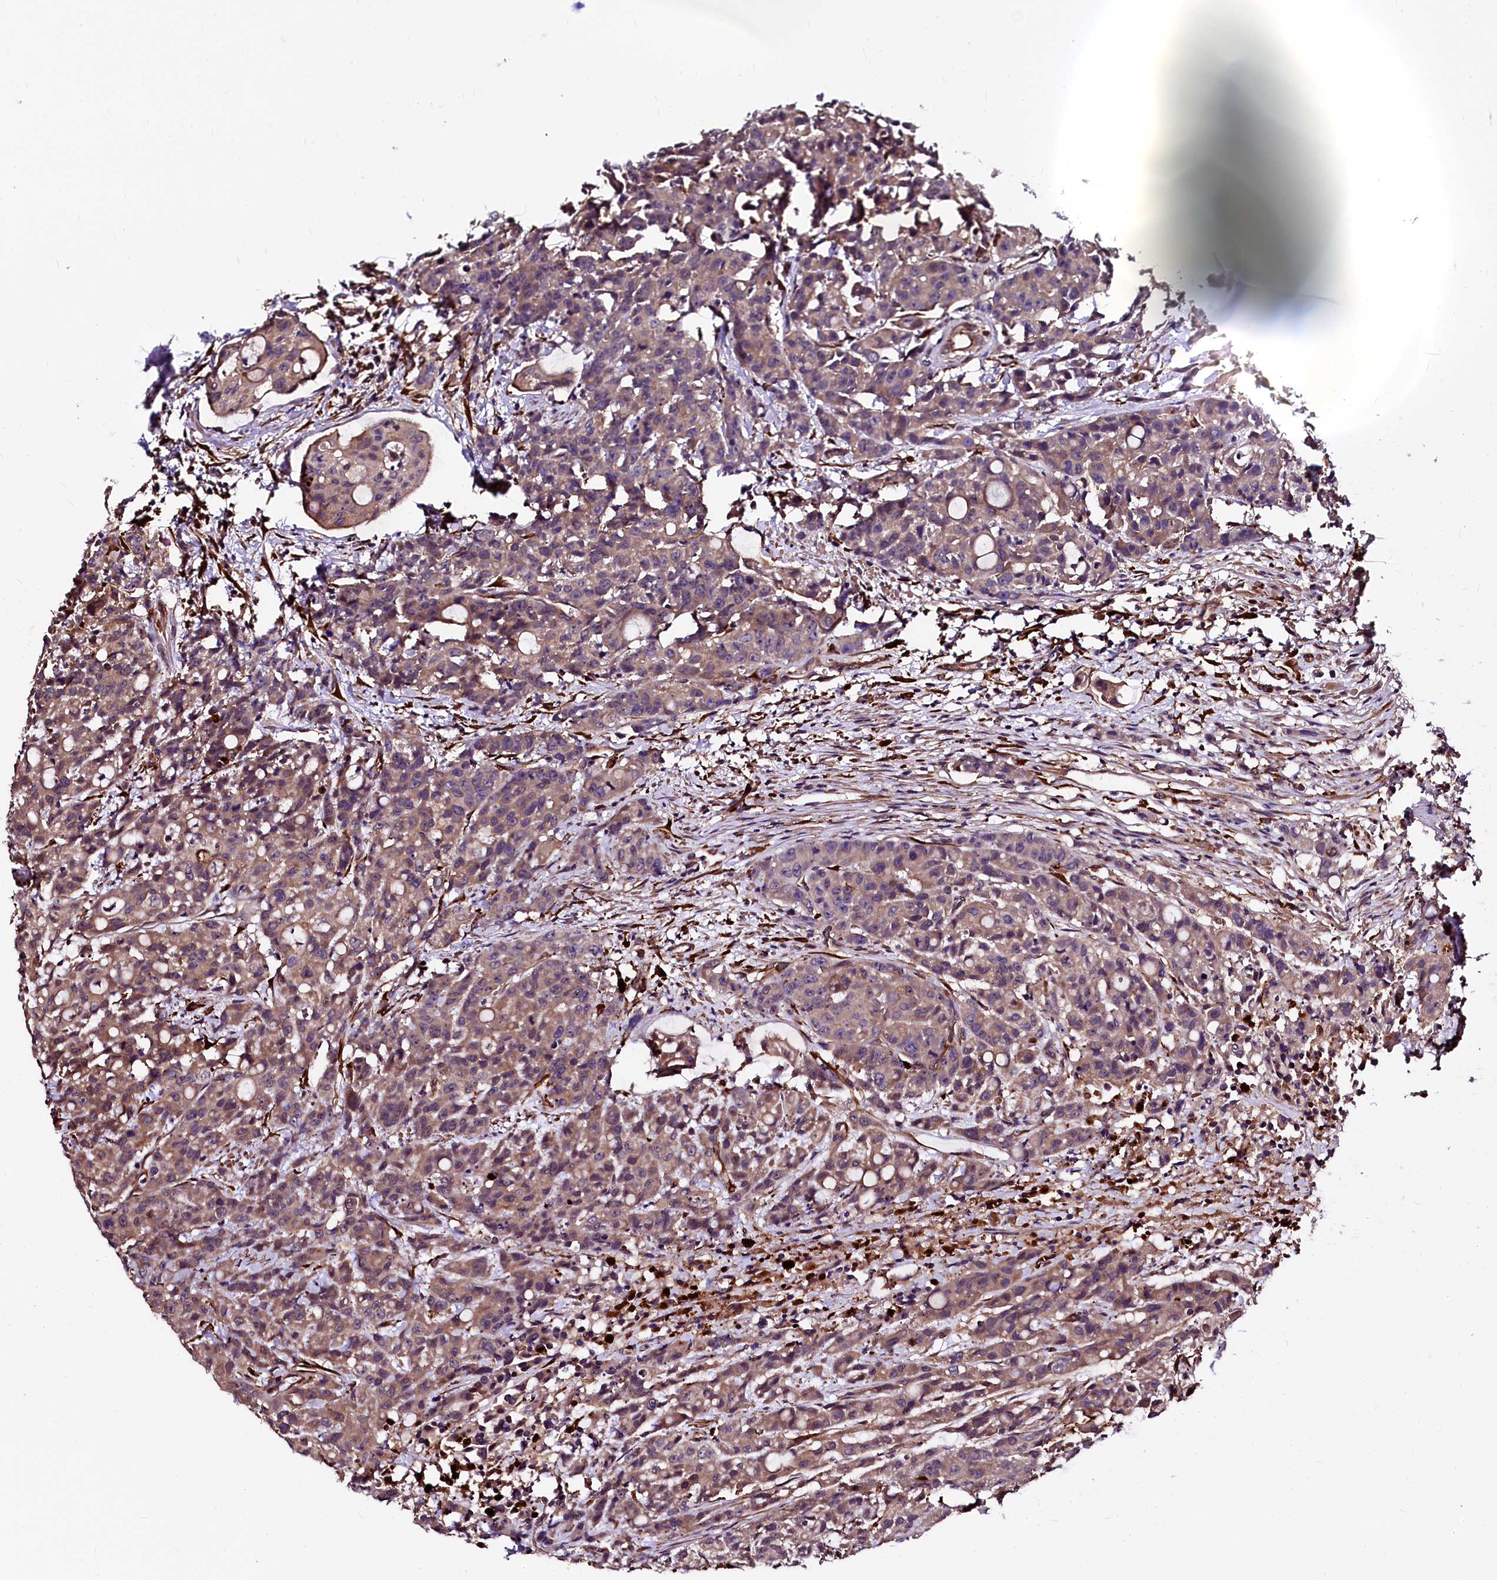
{"staining": {"intensity": "moderate", "quantity": ">75%", "location": "cytoplasmic/membranous"}, "tissue": "colorectal cancer", "cell_type": "Tumor cells", "image_type": "cancer", "snomed": [{"axis": "morphology", "description": "Adenocarcinoma, NOS"}, {"axis": "topography", "description": "Colon"}], "caption": "The image reveals immunohistochemical staining of colorectal adenocarcinoma. There is moderate cytoplasmic/membranous expression is identified in about >75% of tumor cells. (IHC, brightfield microscopy, high magnification).", "gene": "N4BP1", "patient": {"sex": "male", "age": 62}}